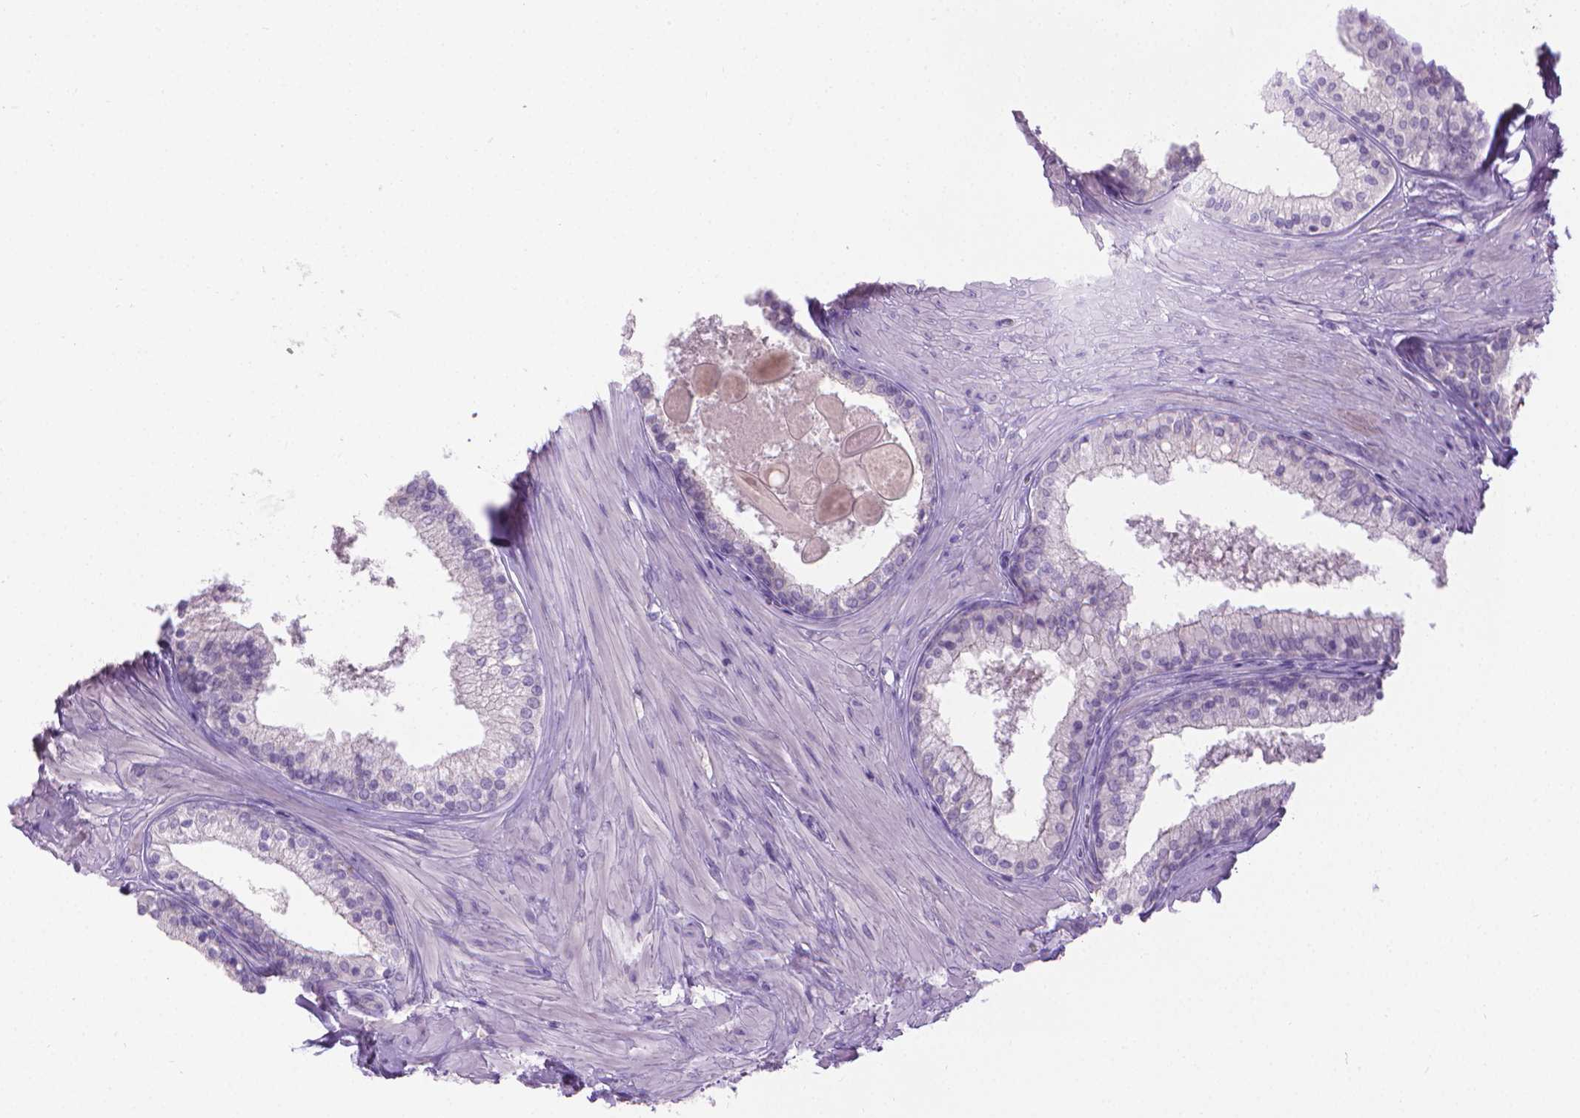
{"staining": {"intensity": "negative", "quantity": "none", "location": "none"}, "tissue": "prostate", "cell_type": "Glandular cells", "image_type": "normal", "snomed": [{"axis": "morphology", "description": "Normal tissue, NOS"}, {"axis": "topography", "description": "Prostate"}], "caption": "DAB immunohistochemical staining of unremarkable prostate exhibits no significant expression in glandular cells.", "gene": "SPAG6", "patient": {"sex": "male", "age": 61}}